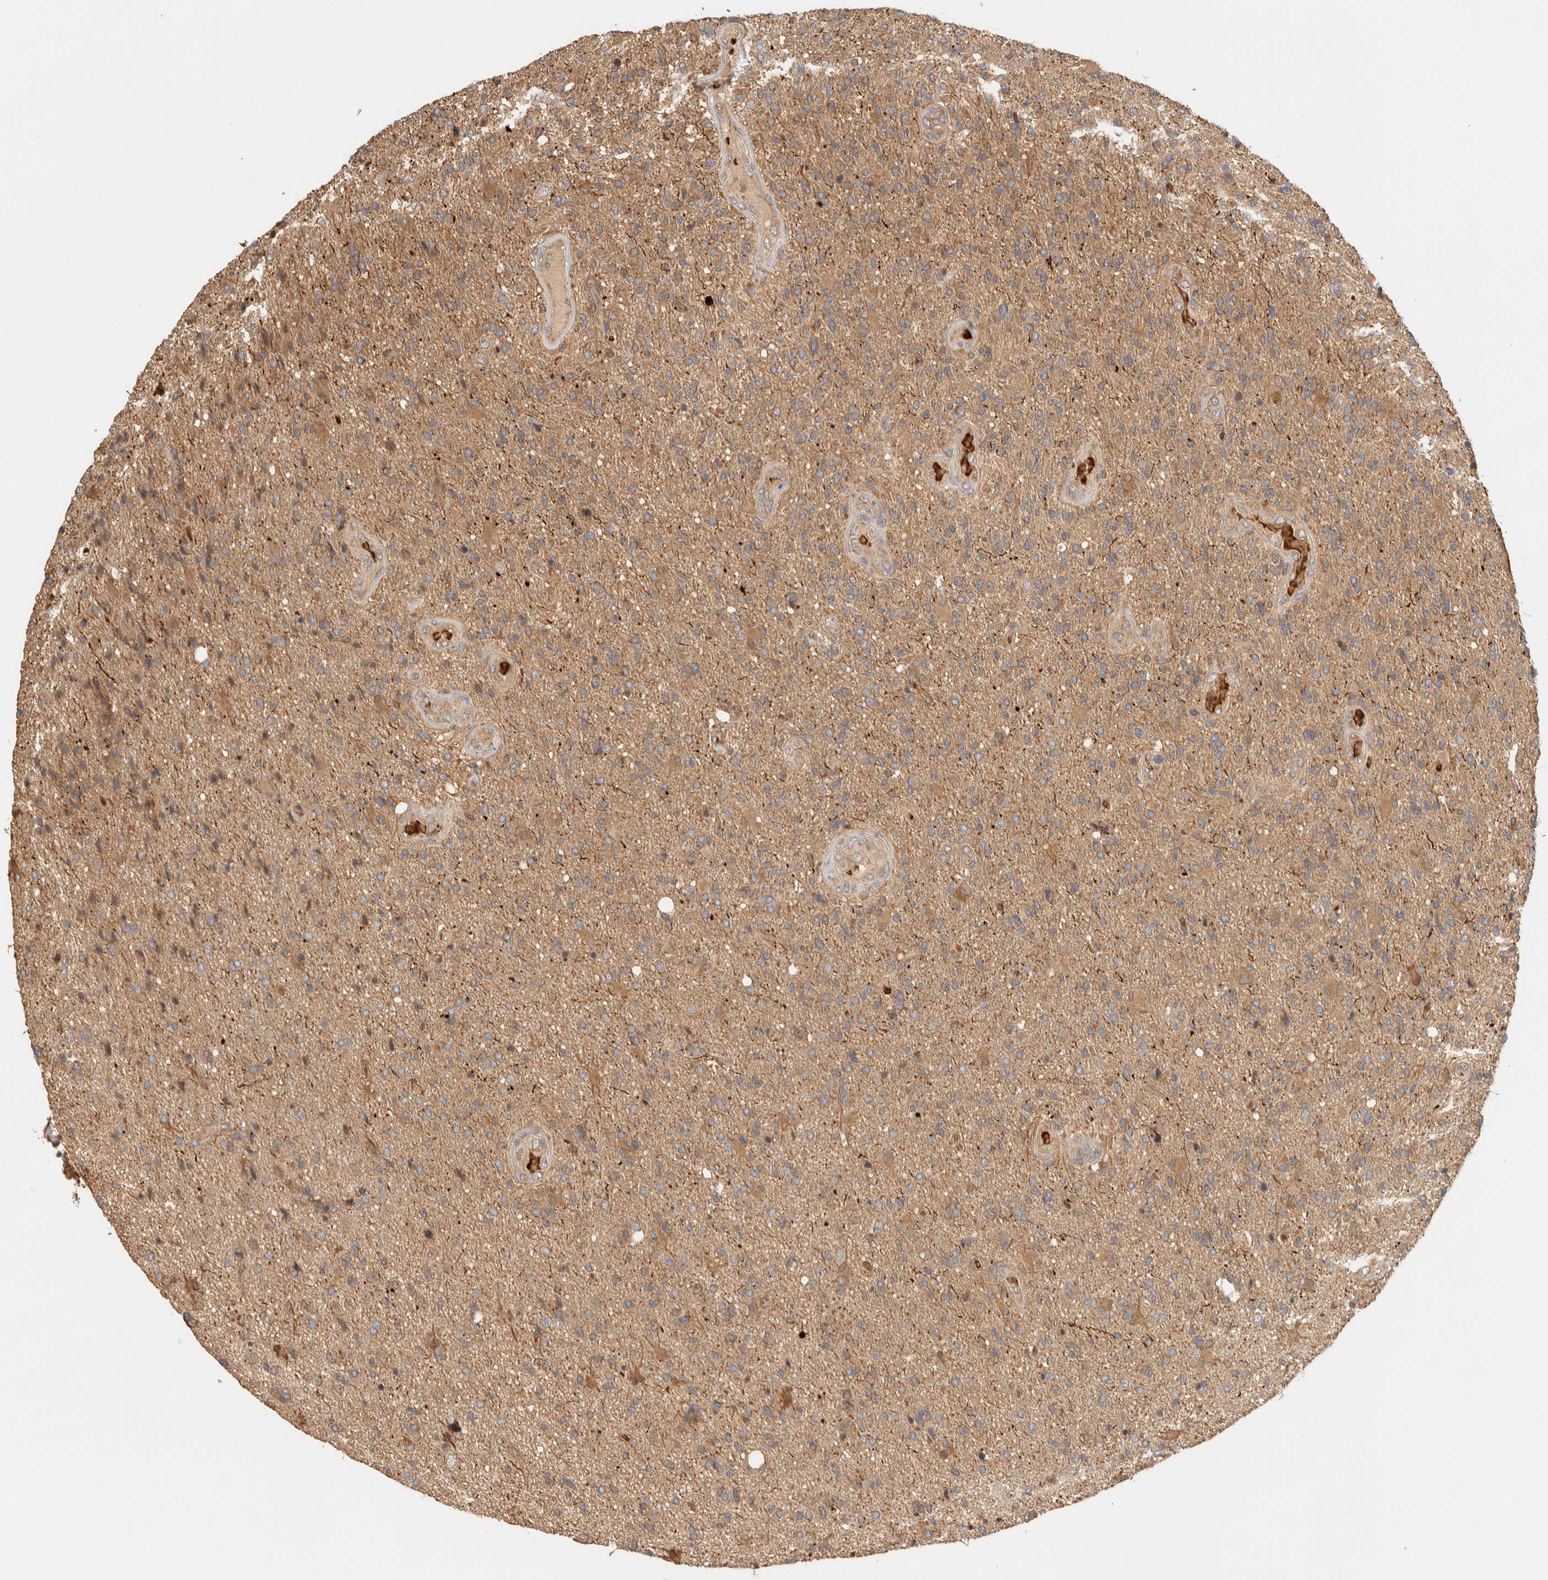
{"staining": {"intensity": "moderate", "quantity": ">75%", "location": "cytoplasmic/membranous"}, "tissue": "glioma", "cell_type": "Tumor cells", "image_type": "cancer", "snomed": [{"axis": "morphology", "description": "Glioma, malignant, High grade"}, {"axis": "topography", "description": "Brain"}], "caption": "This is an image of immunohistochemistry (IHC) staining of high-grade glioma (malignant), which shows moderate positivity in the cytoplasmic/membranous of tumor cells.", "gene": "TTI2", "patient": {"sex": "male", "age": 72}}